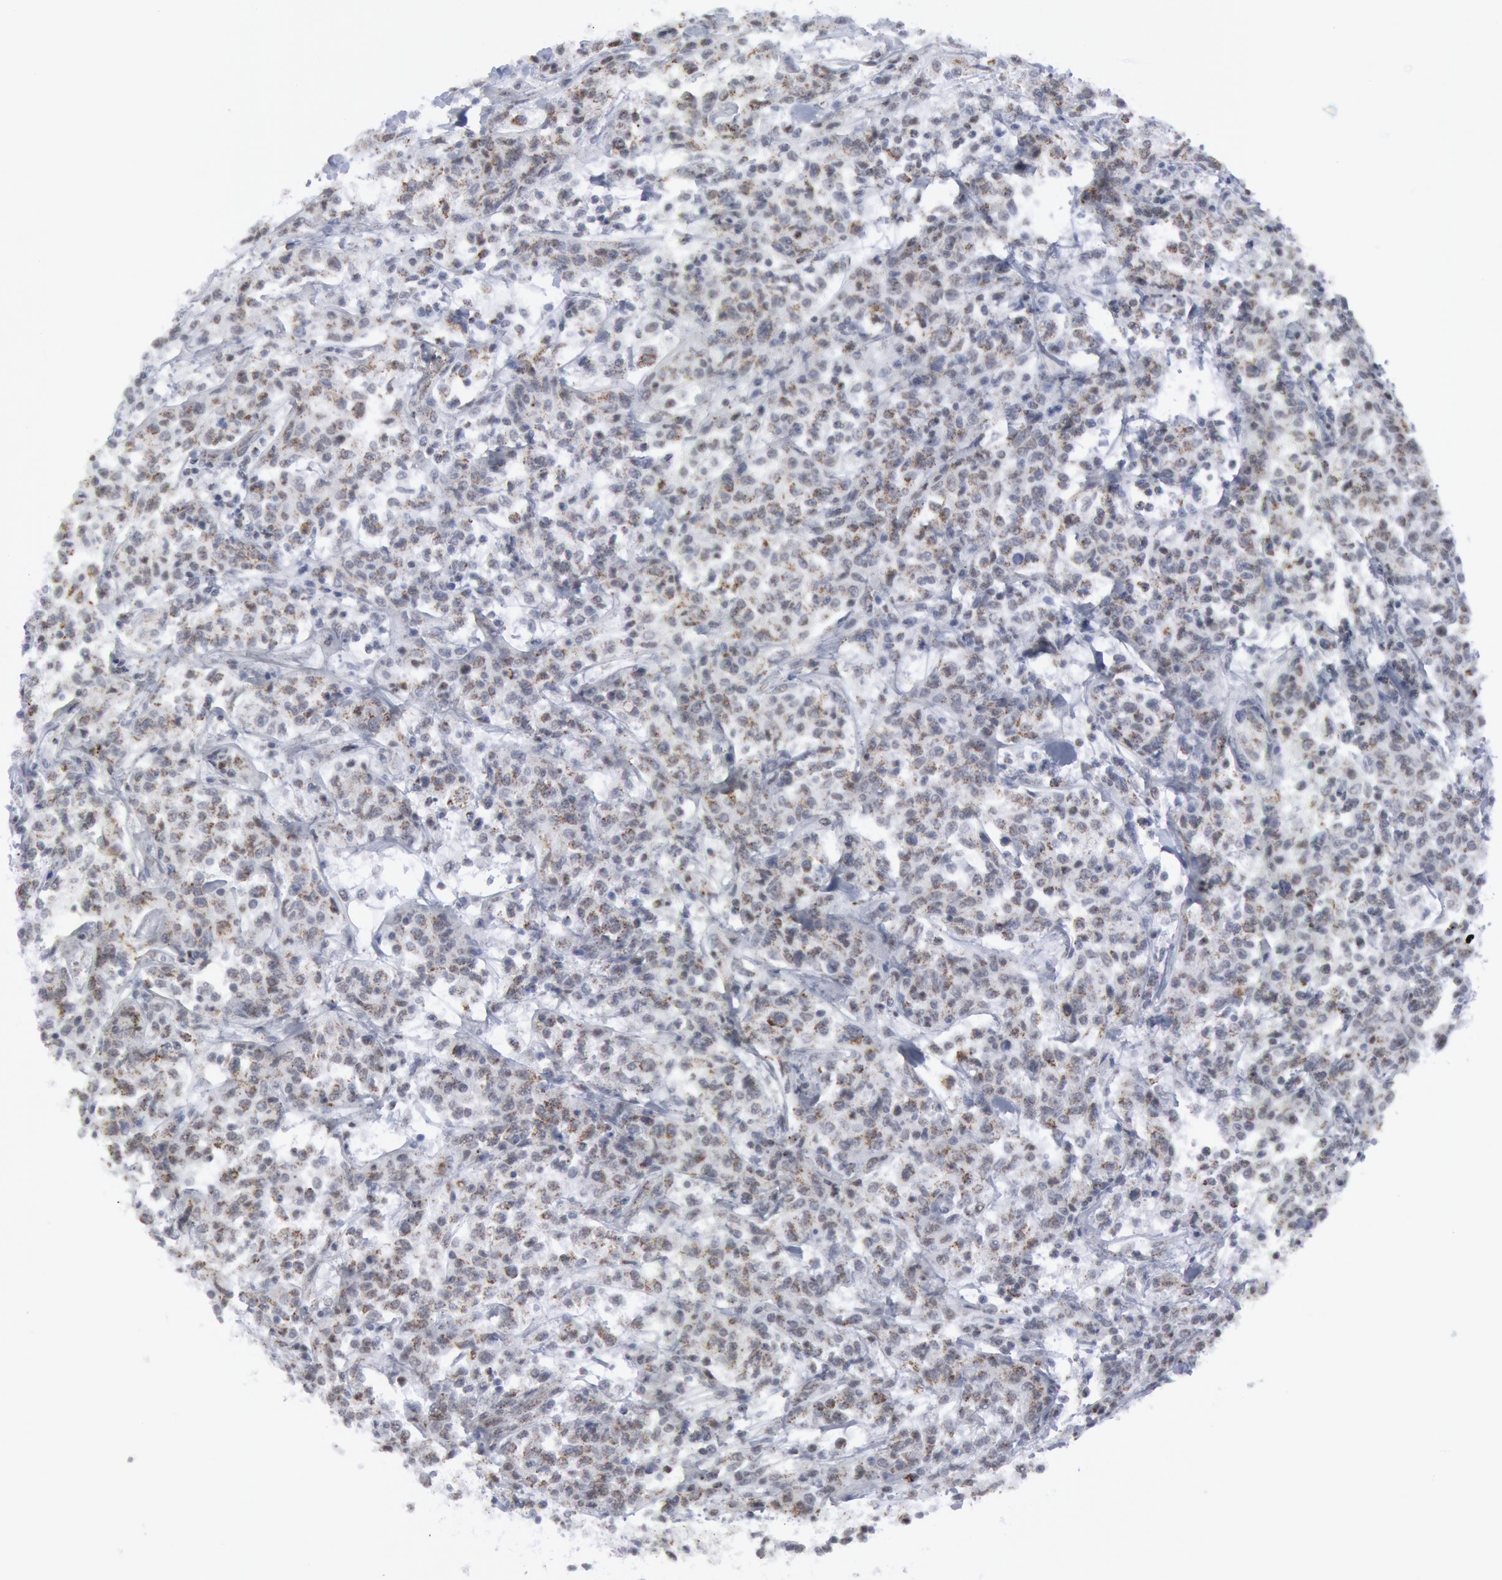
{"staining": {"intensity": "moderate", "quantity": "<25%", "location": "cytoplasmic/membranous"}, "tissue": "lymphoma", "cell_type": "Tumor cells", "image_type": "cancer", "snomed": [{"axis": "morphology", "description": "Malignant lymphoma, non-Hodgkin's type, Low grade"}, {"axis": "topography", "description": "Small intestine"}], "caption": "High-power microscopy captured an immunohistochemistry (IHC) micrograph of lymphoma, revealing moderate cytoplasmic/membranous positivity in approximately <25% of tumor cells.", "gene": "CASP9", "patient": {"sex": "female", "age": 59}}